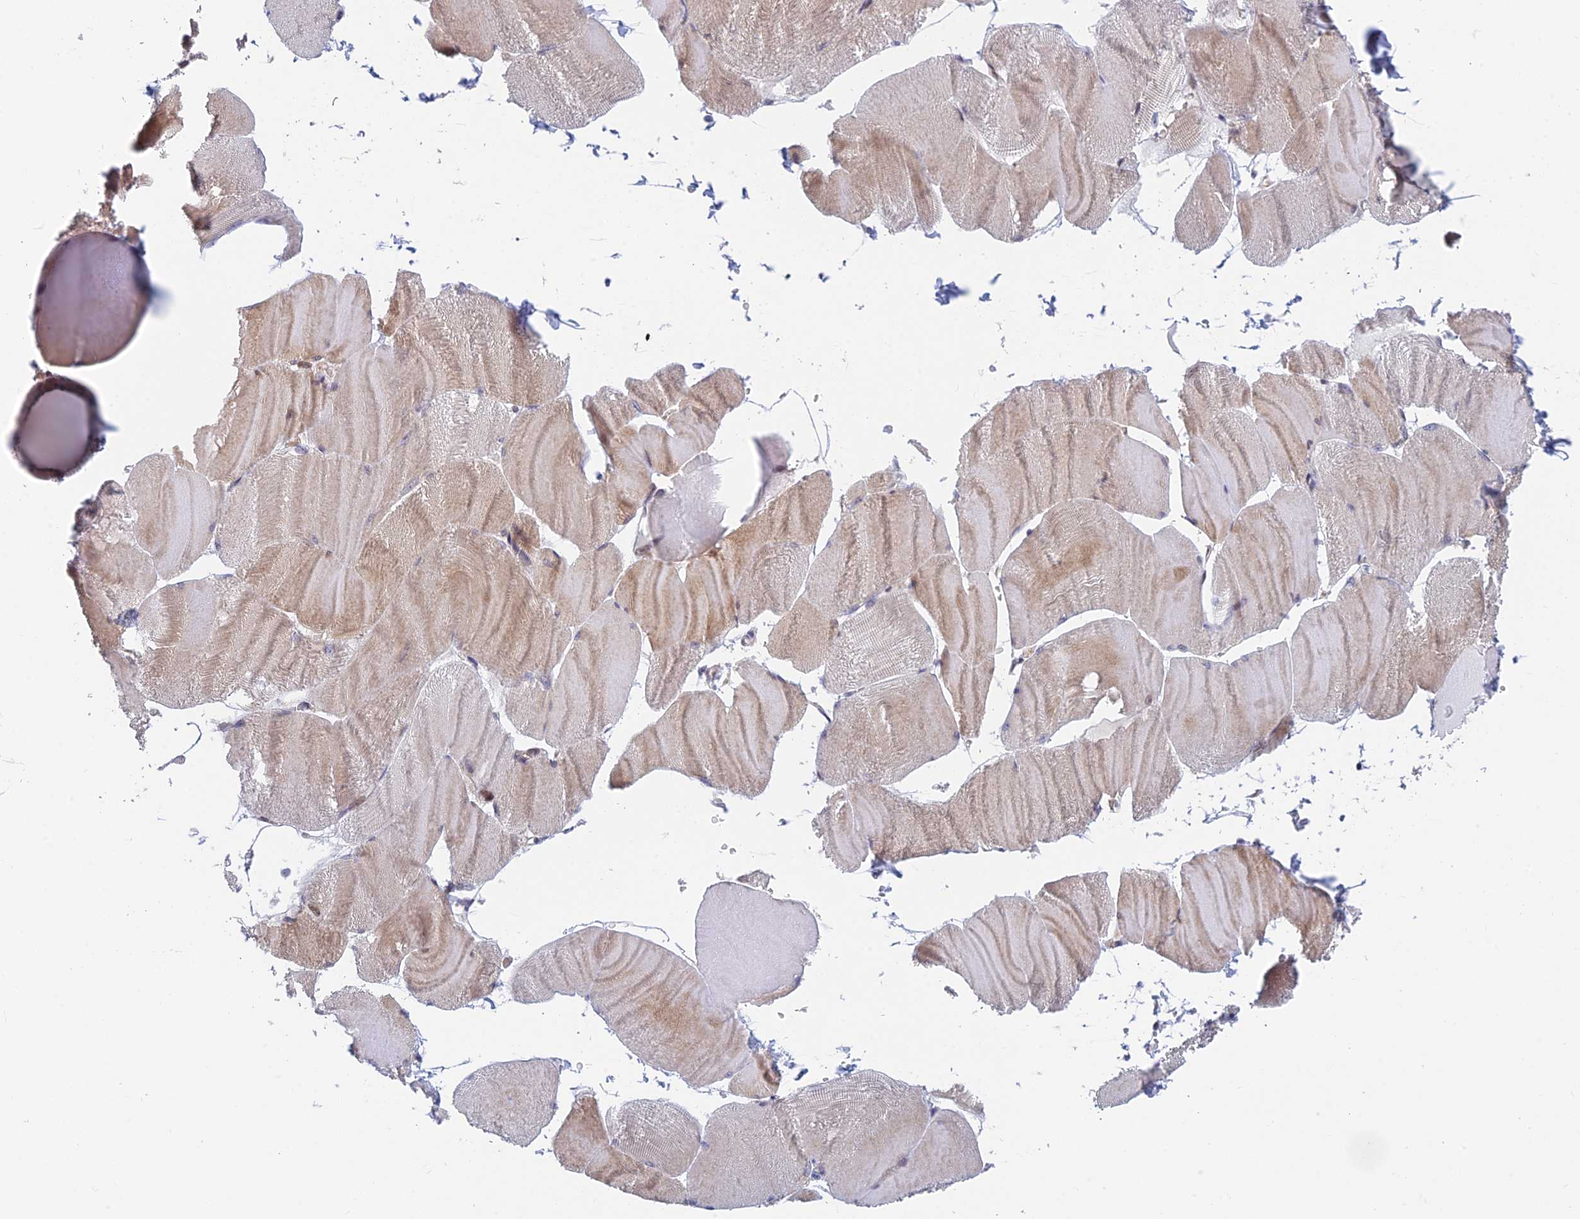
{"staining": {"intensity": "weak", "quantity": "25%-75%", "location": "cytoplasmic/membranous"}, "tissue": "skeletal muscle", "cell_type": "Myocytes", "image_type": "normal", "snomed": [{"axis": "morphology", "description": "Normal tissue, NOS"}, {"axis": "morphology", "description": "Basal cell carcinoma"}, {"axis": "topography", "description": "Skeletal muscle"}], "caption": "Skeletal muscle stained with a brown dye reveals weak cytoplasmic/membranous positive expression in approximately 25%-75% of myocytes.", "gene": "PPP1R26", "patient": {"sex": "female", "age": 64}}